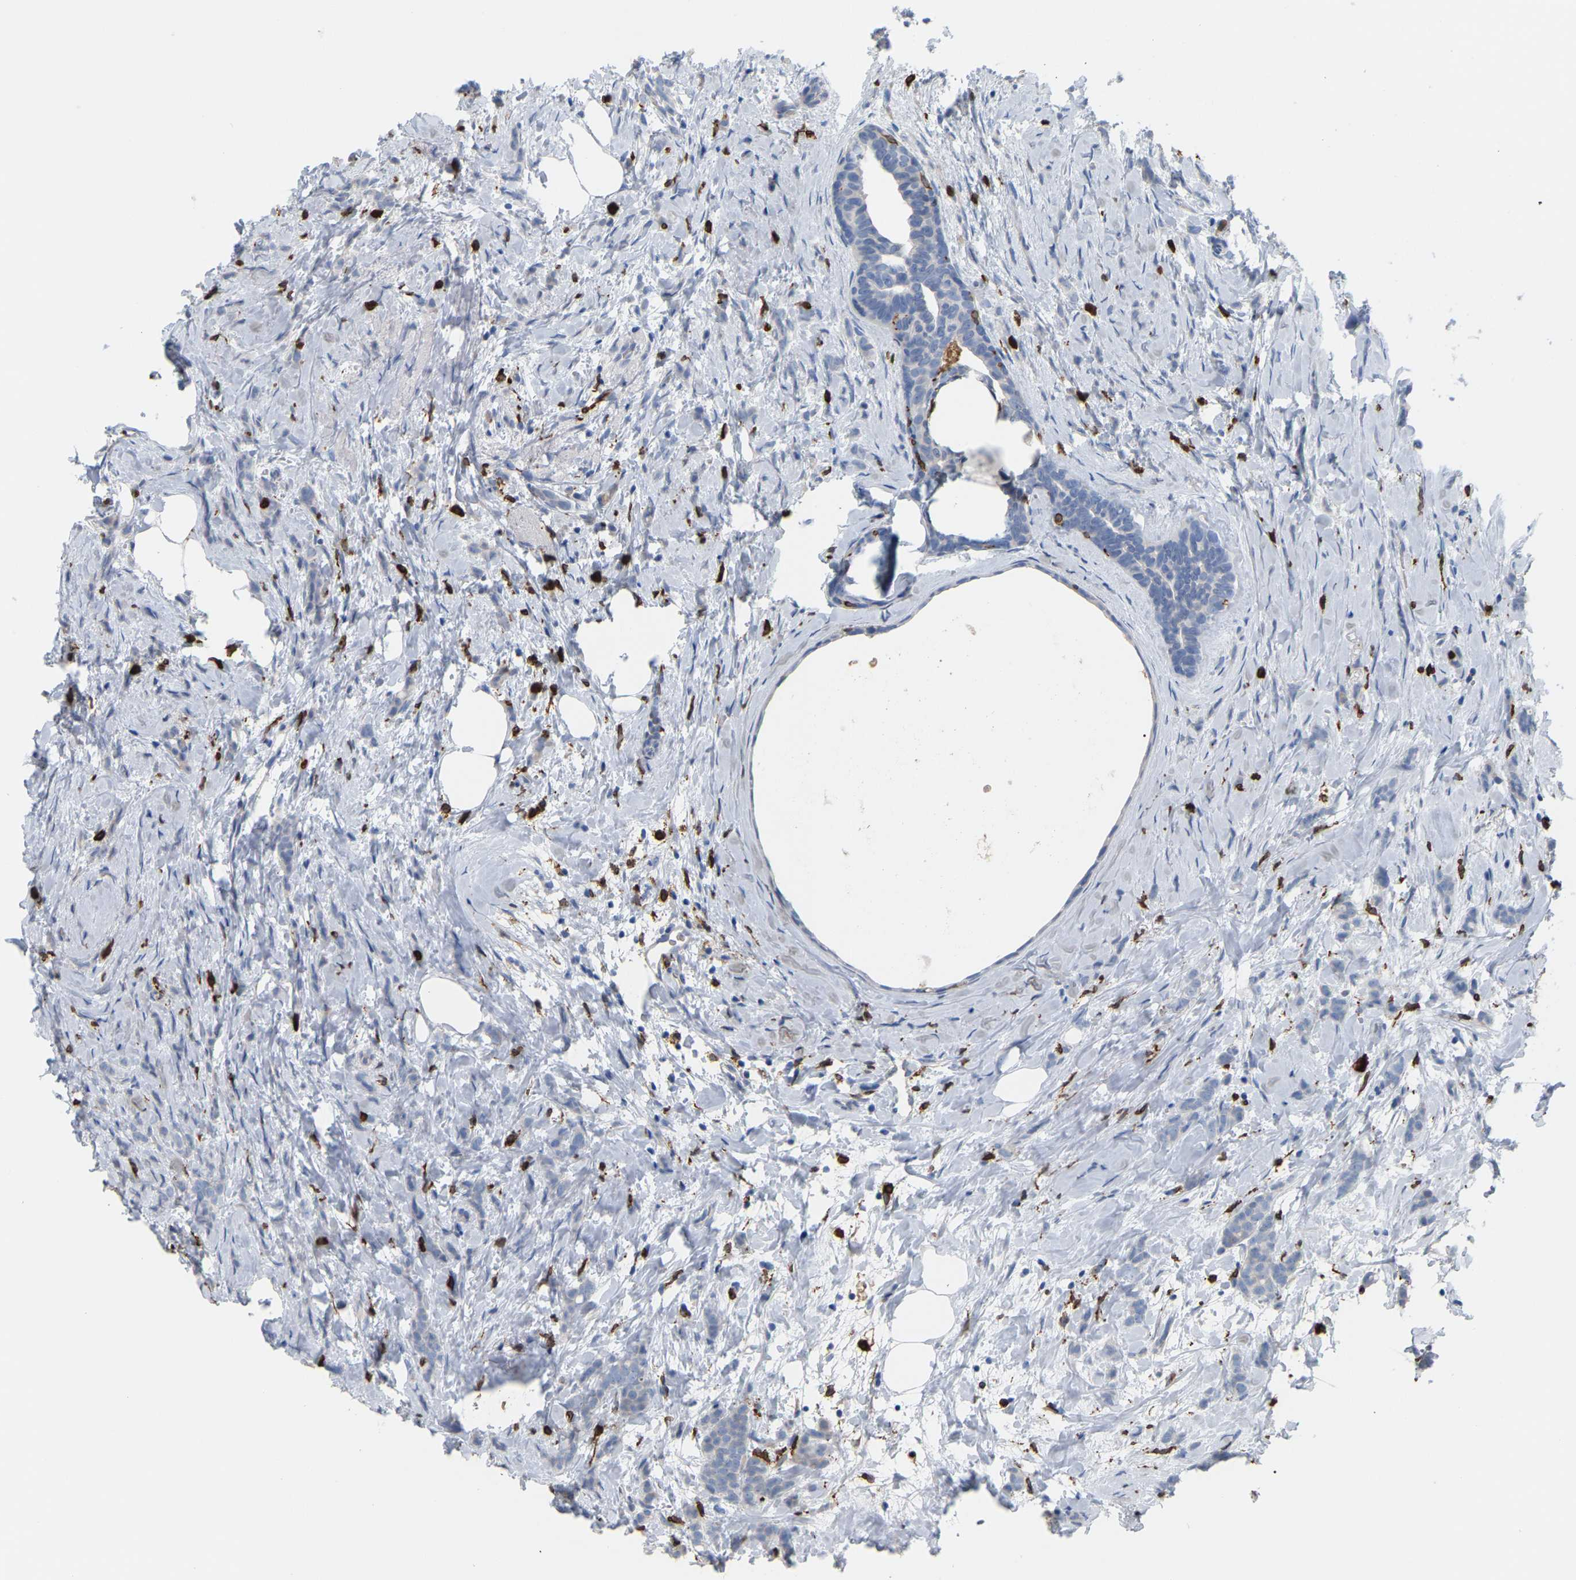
{"staining": {"intensity": "negative", "quantity": "none", "location": "none"}, "tissue": "breast cancer", "cell_type": "Tumor cells", "image_type": "cancer", "snomed": [{"axis": "morphology", "description": "Lobular carcinoma, in situ"}, {"axis": "morphology", "description": "Lobular carcinoma"}, {"axis": "topography", "description": "Breast"}], "caption": "DAB (3,3'-diaminobenzidine) immunohistochemical staining of human breast cancer demonstrates no significant staining in tumor cells. (Stains: DAB IHC with hematoxylin counter stain, Microscopy: brightfield microscopy at high magnification).", "gene": "PTGS1", "patient": {"sex": "female", "age": 41}}